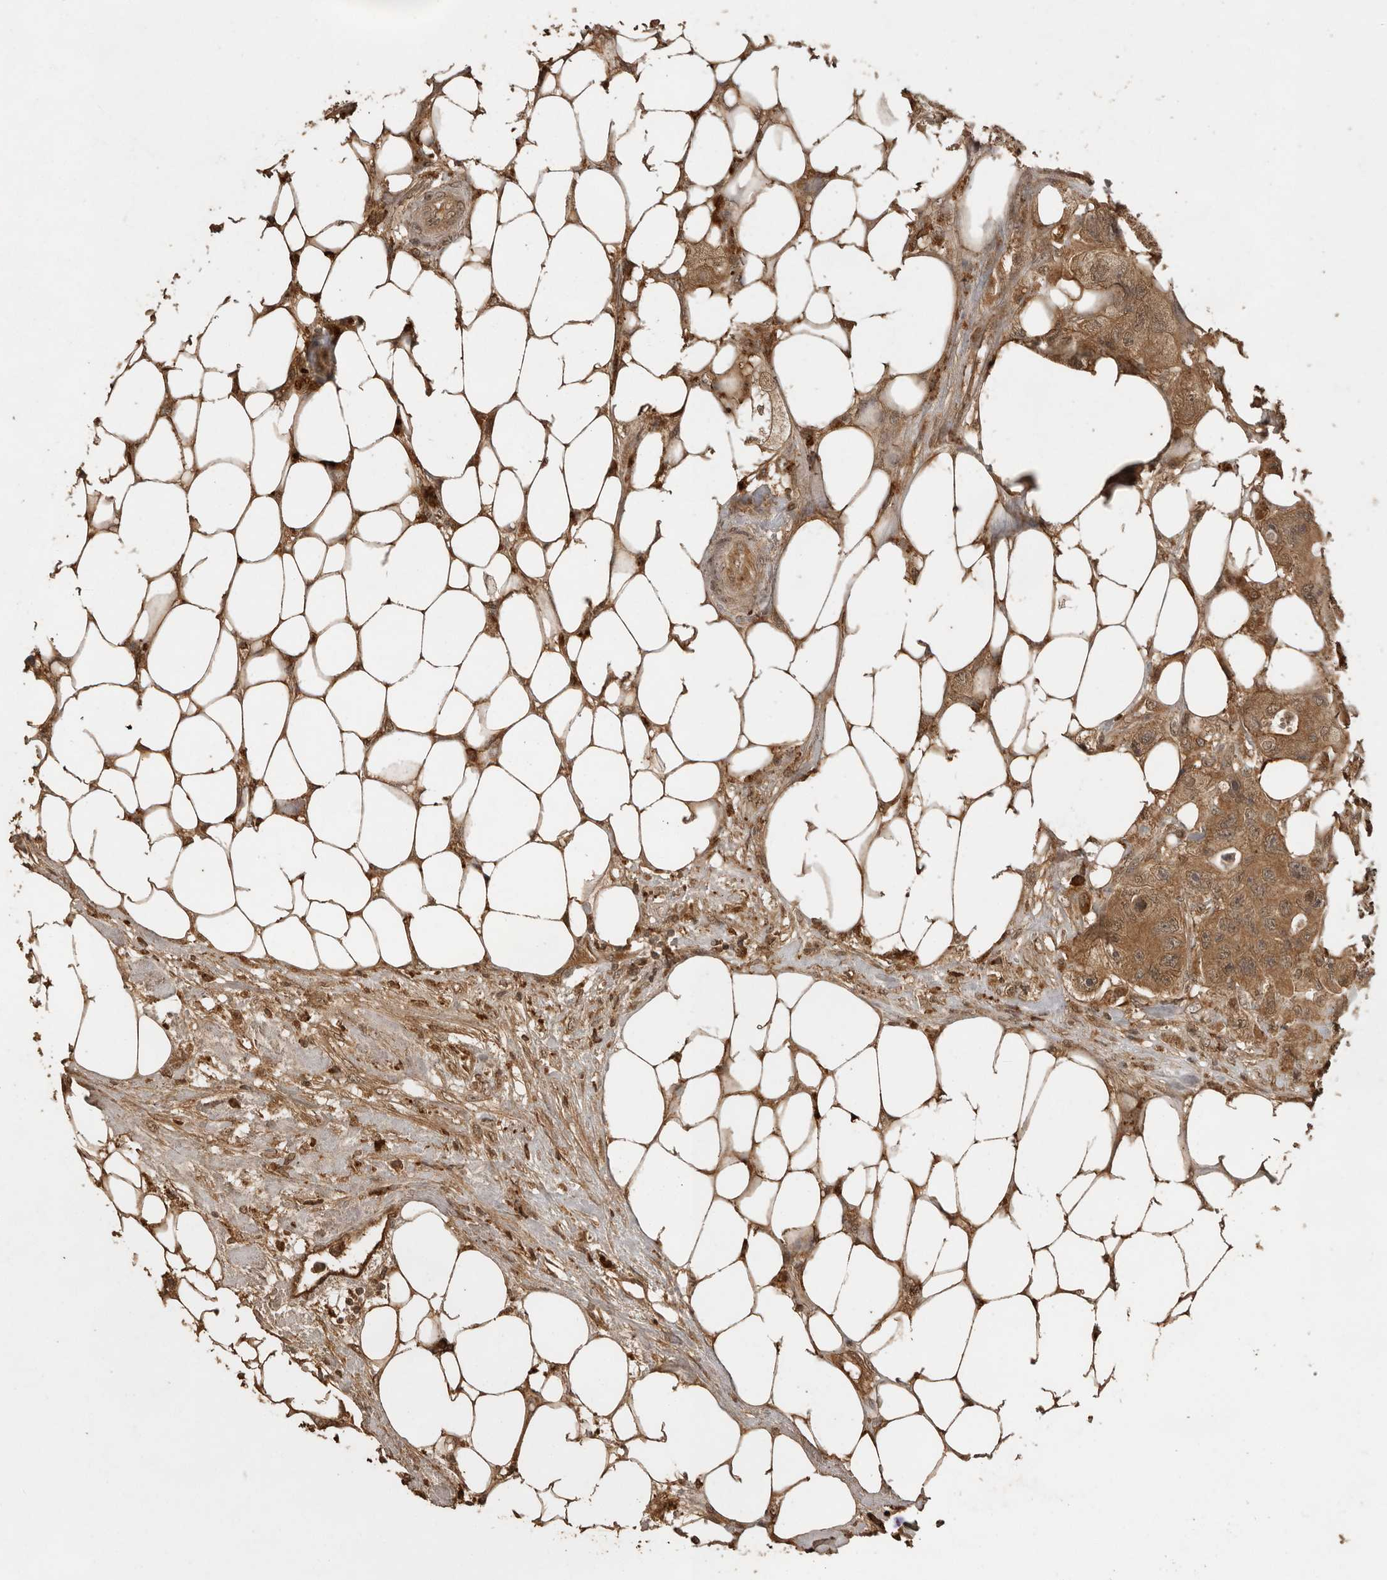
{"staining": {"intensity": "moderate", "quantity": ">75%", "location": "cytoplasmic/membranous"}, "tissue": "colorectal cancer", "cell_type": "Tumor cells", "image_type": "cancer", "snomed": [{"axis": "morphology", "description": "Adenocarcinoma, NOS"}, {"axis": "topography", "description": "Colon"}], "caption": "A brown stain labels moderate cytoplasmic/membranous positivity of a protein in colorectal cancer (adenocarcinoma) tumor cells.", "gene": "CTF1", "patient": {"sex": "female", "age": 46}}